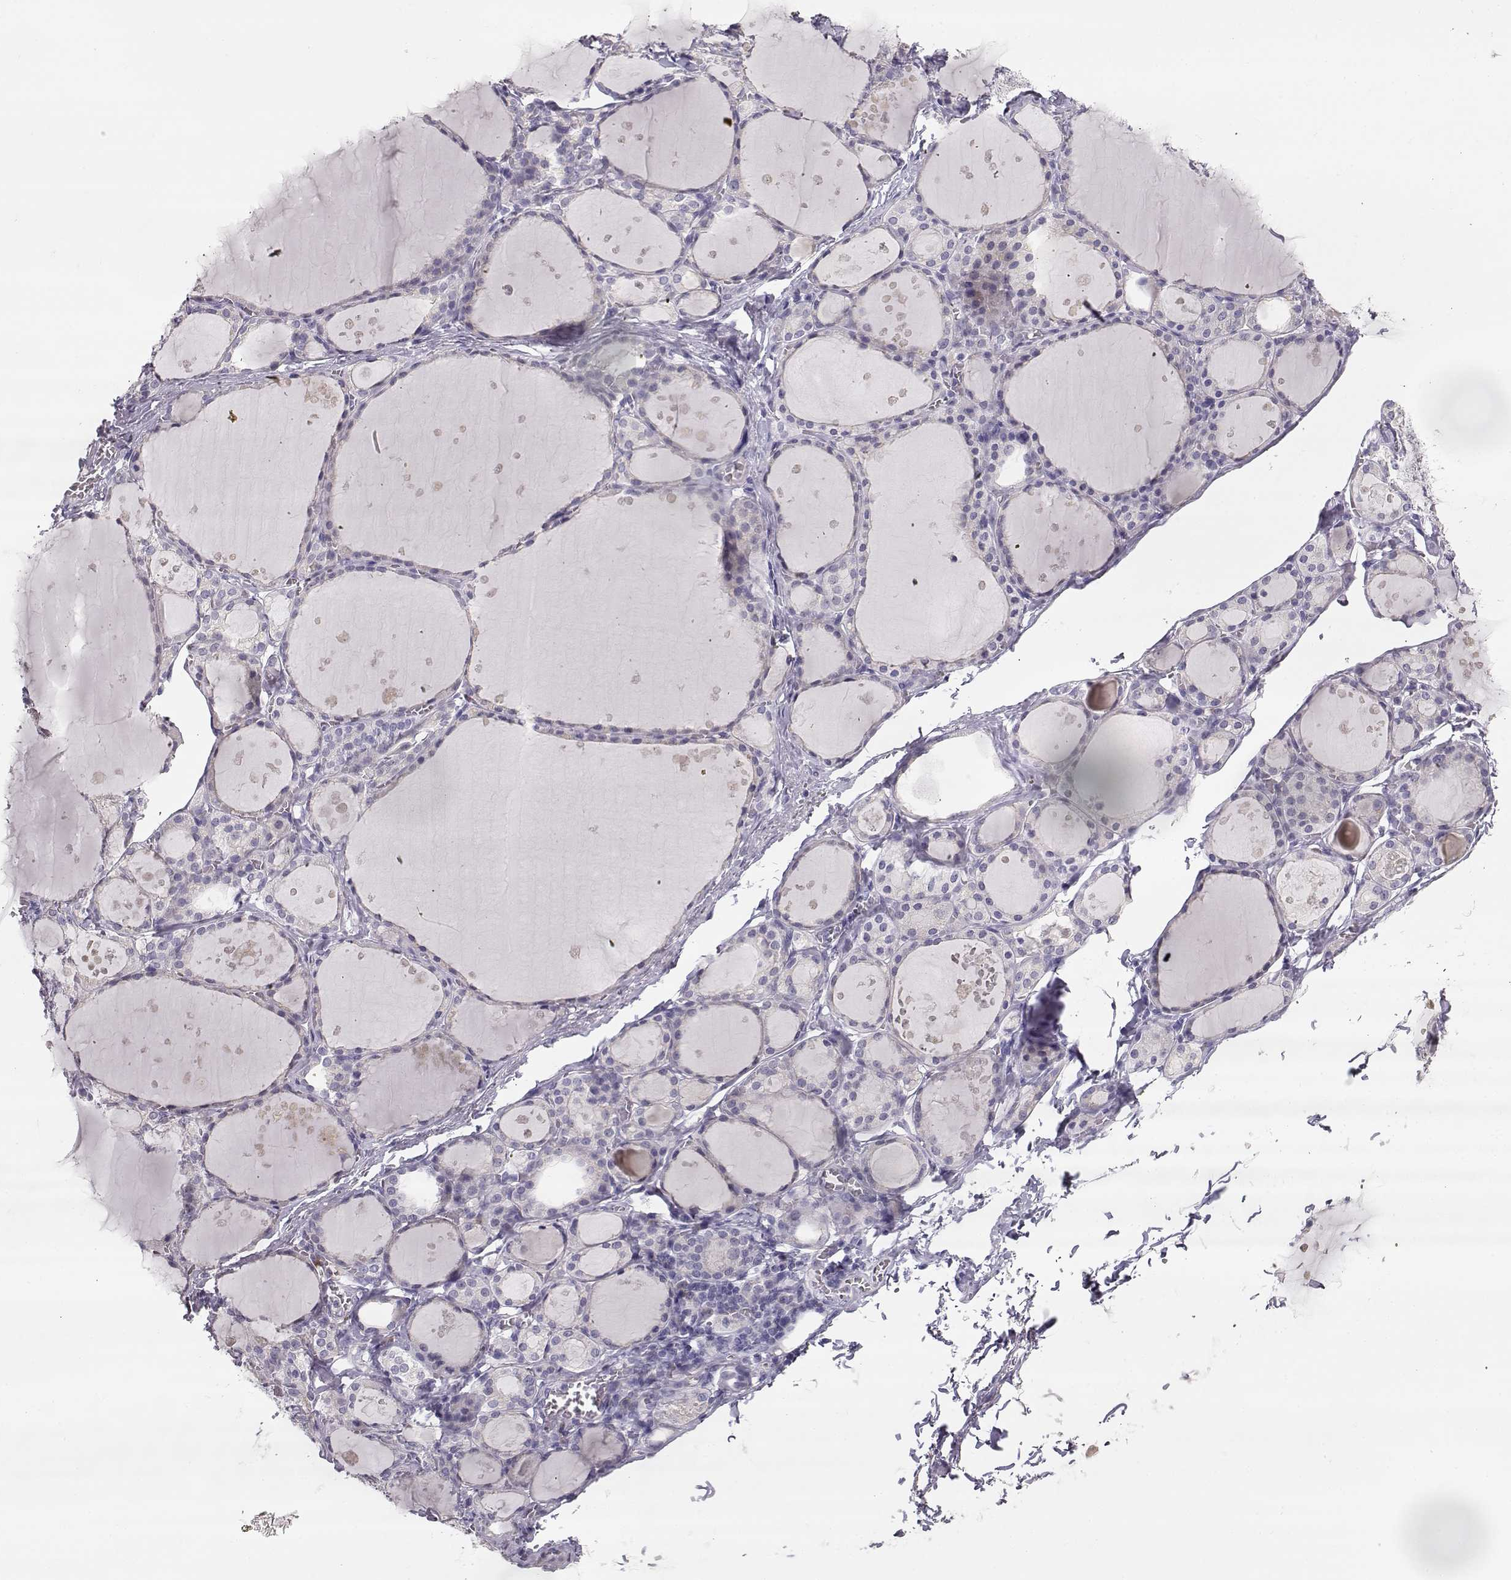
{"staining": {"intensity": "negative", "quantity": "none", "location": "none"}, "tissue": "thyroid gland", "cell_type": "Glandular cells", "image_type": "normal", "snomed": [{"axis": "morphology", "description": "Normal tissue, NOS"}, {"axis": "topography", "description": "Thyroid gland"}], "caption": "Immunohistochemistry photomicrograph of normal human thyroid gland stained for a protein (brown), which reveals no expression in glandular cells. (IHC, brightfield microscopy, high magnification).", "gene": "GLIPR1L2", "patient": {"sex": "male", "age": 68}}